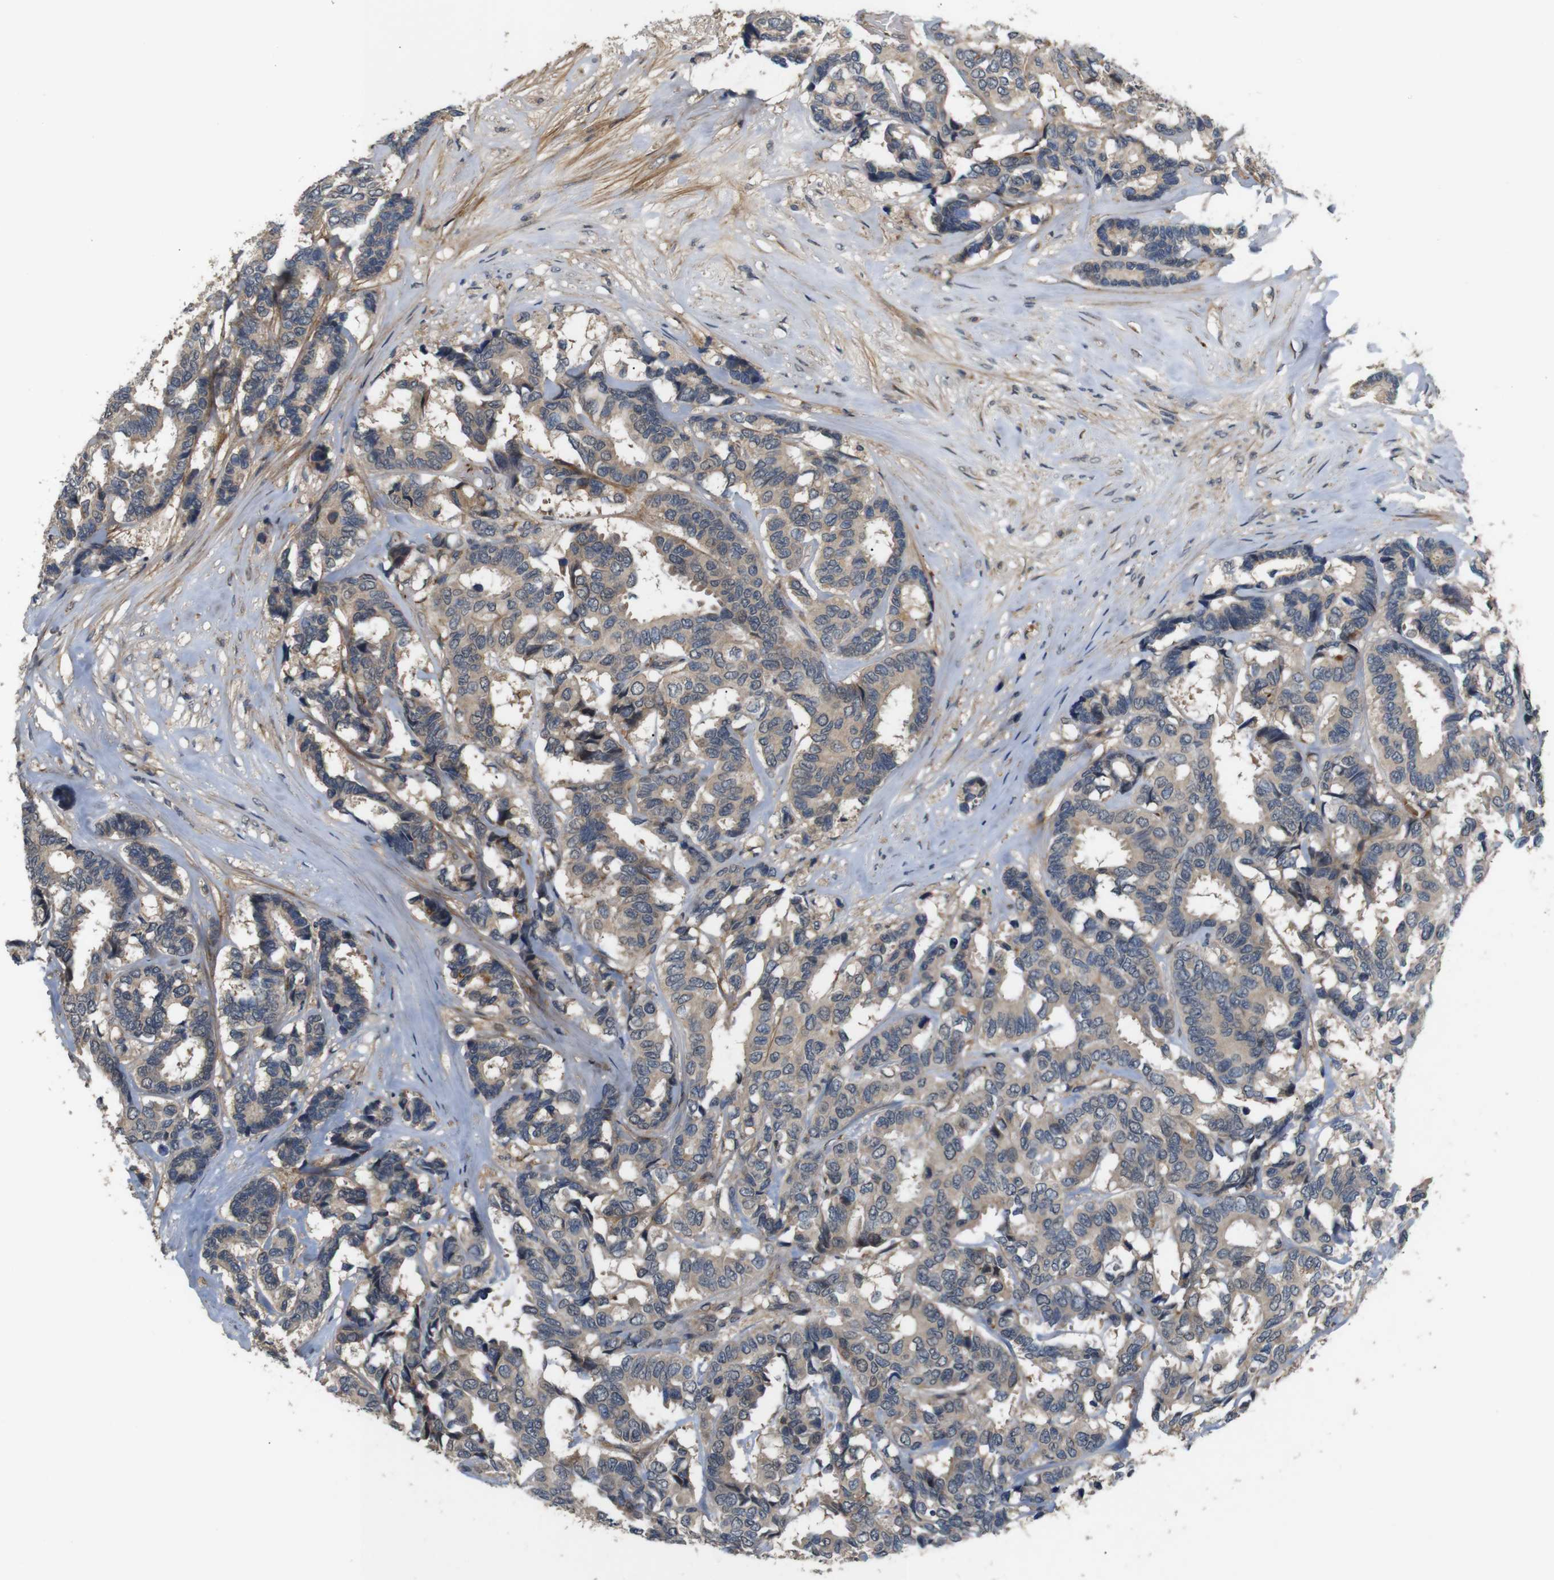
{"staining": {"intensity": "weak", "quantity": ">75%", "location": "cytoplasmic/membranous"}, "tissue": "breast cancer", "cell_type": "Tumor cells", "image_type": "cancer", "snomed": [{"axis": "morphology", "description": "Duct carcinoma"}, {"axis": "topography", "description": "Breast"}], "caption": "Human breast cancer (invasive ductal carcinoma) stained with a protein marker reveals weak staining in tumor cells.", "gene": "EPHB2", "patient": {"sex": "female", "age": 87}}